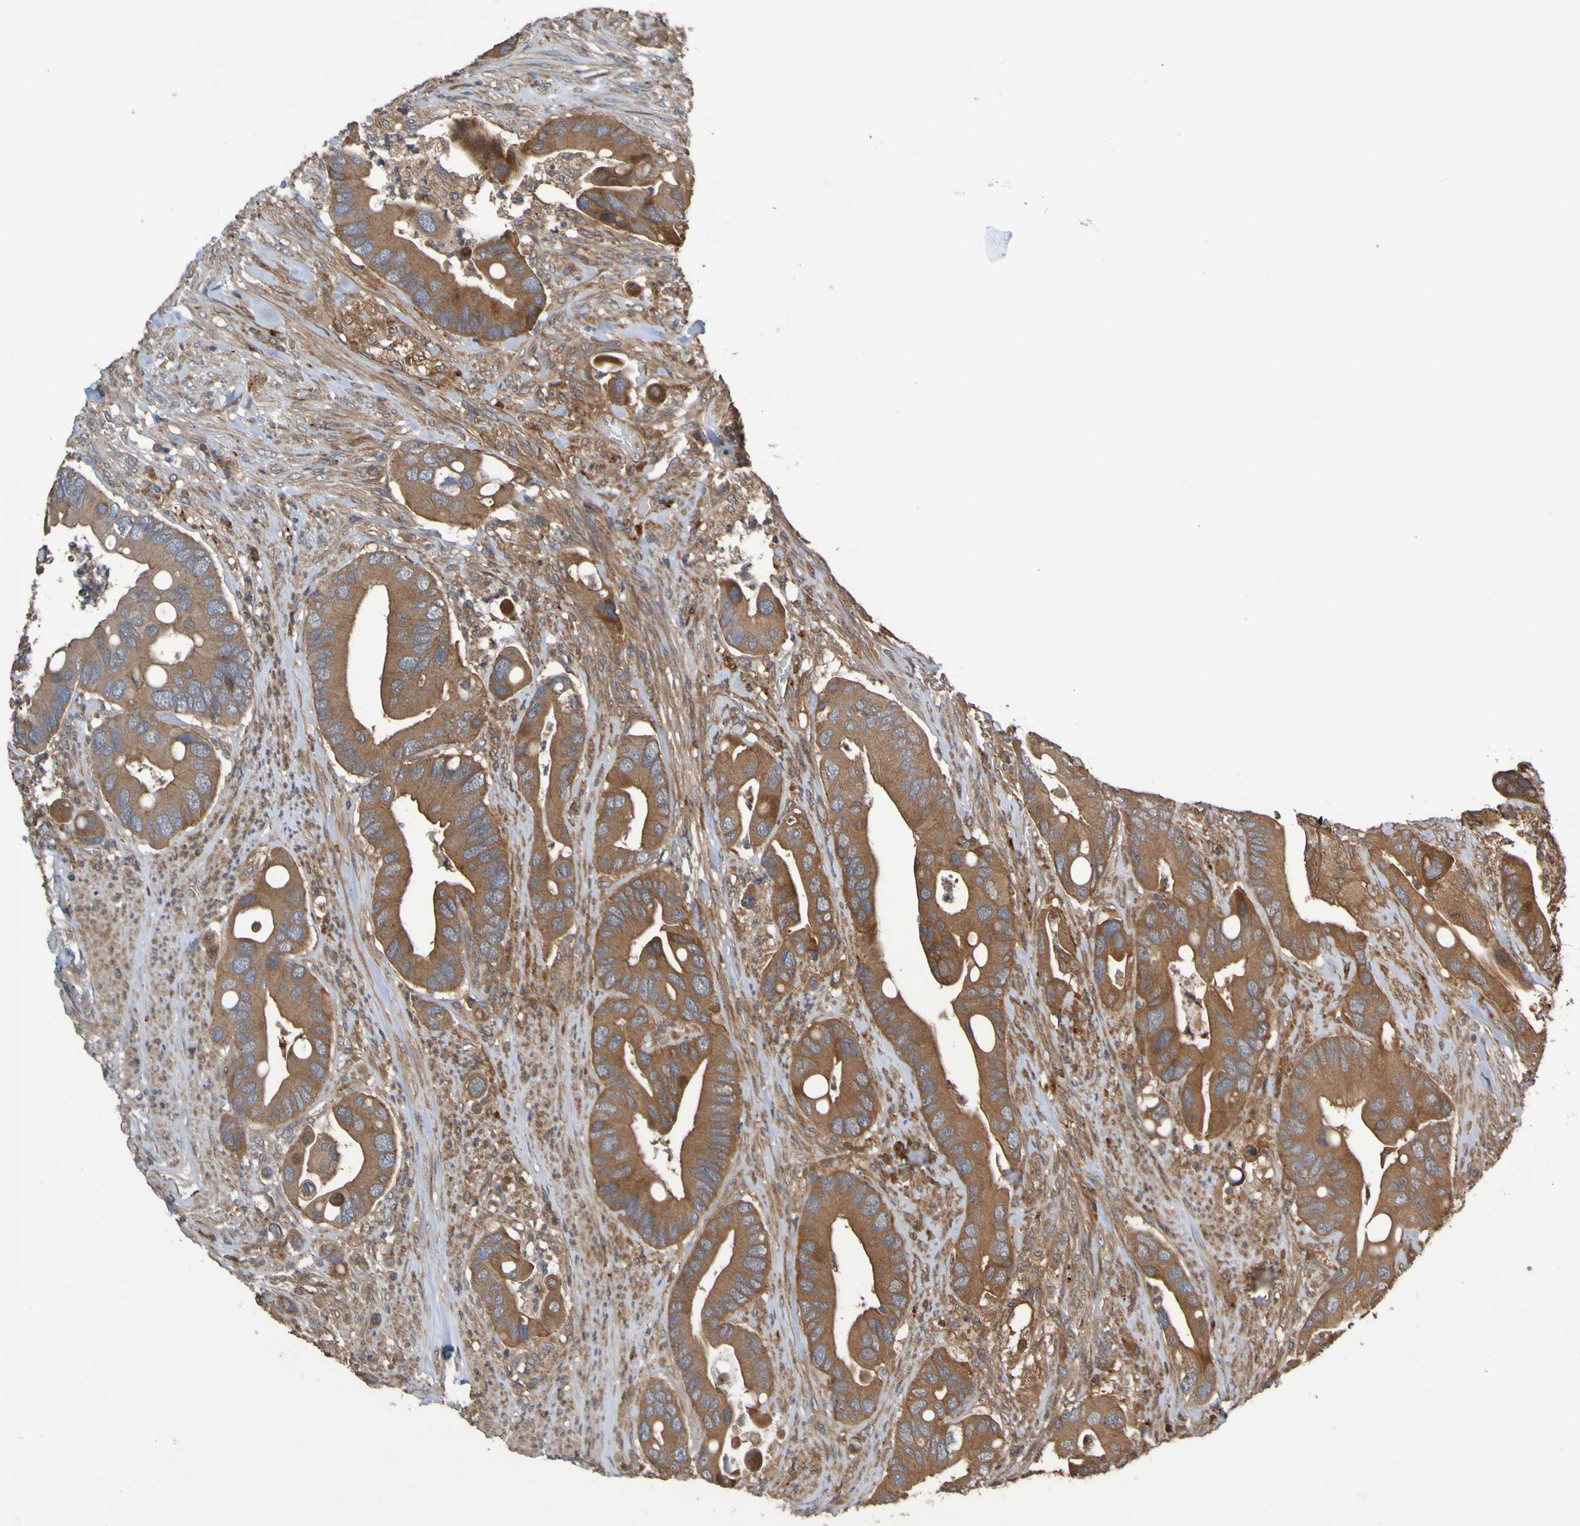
{"staining": {"intensity": "moderate", "quantity": ">75%", "location": "cytoplasmic/membranous"}, "tissue": "colorectal cancer", "cell_type": "Tumor cells", "image_type": "cancer", "snomed": [{"axis": "morphology", "description": "Adenocarcinoma, NOS"}, {"axis": "topography", "description": "Rectum"}], "caption": "Colorectal cancer tissue reveals moderate cytoplasmic/membranous expression in about >75% of tumor cells", "gene": "UCN", "patient": {"sex": "female", "age": 57}}